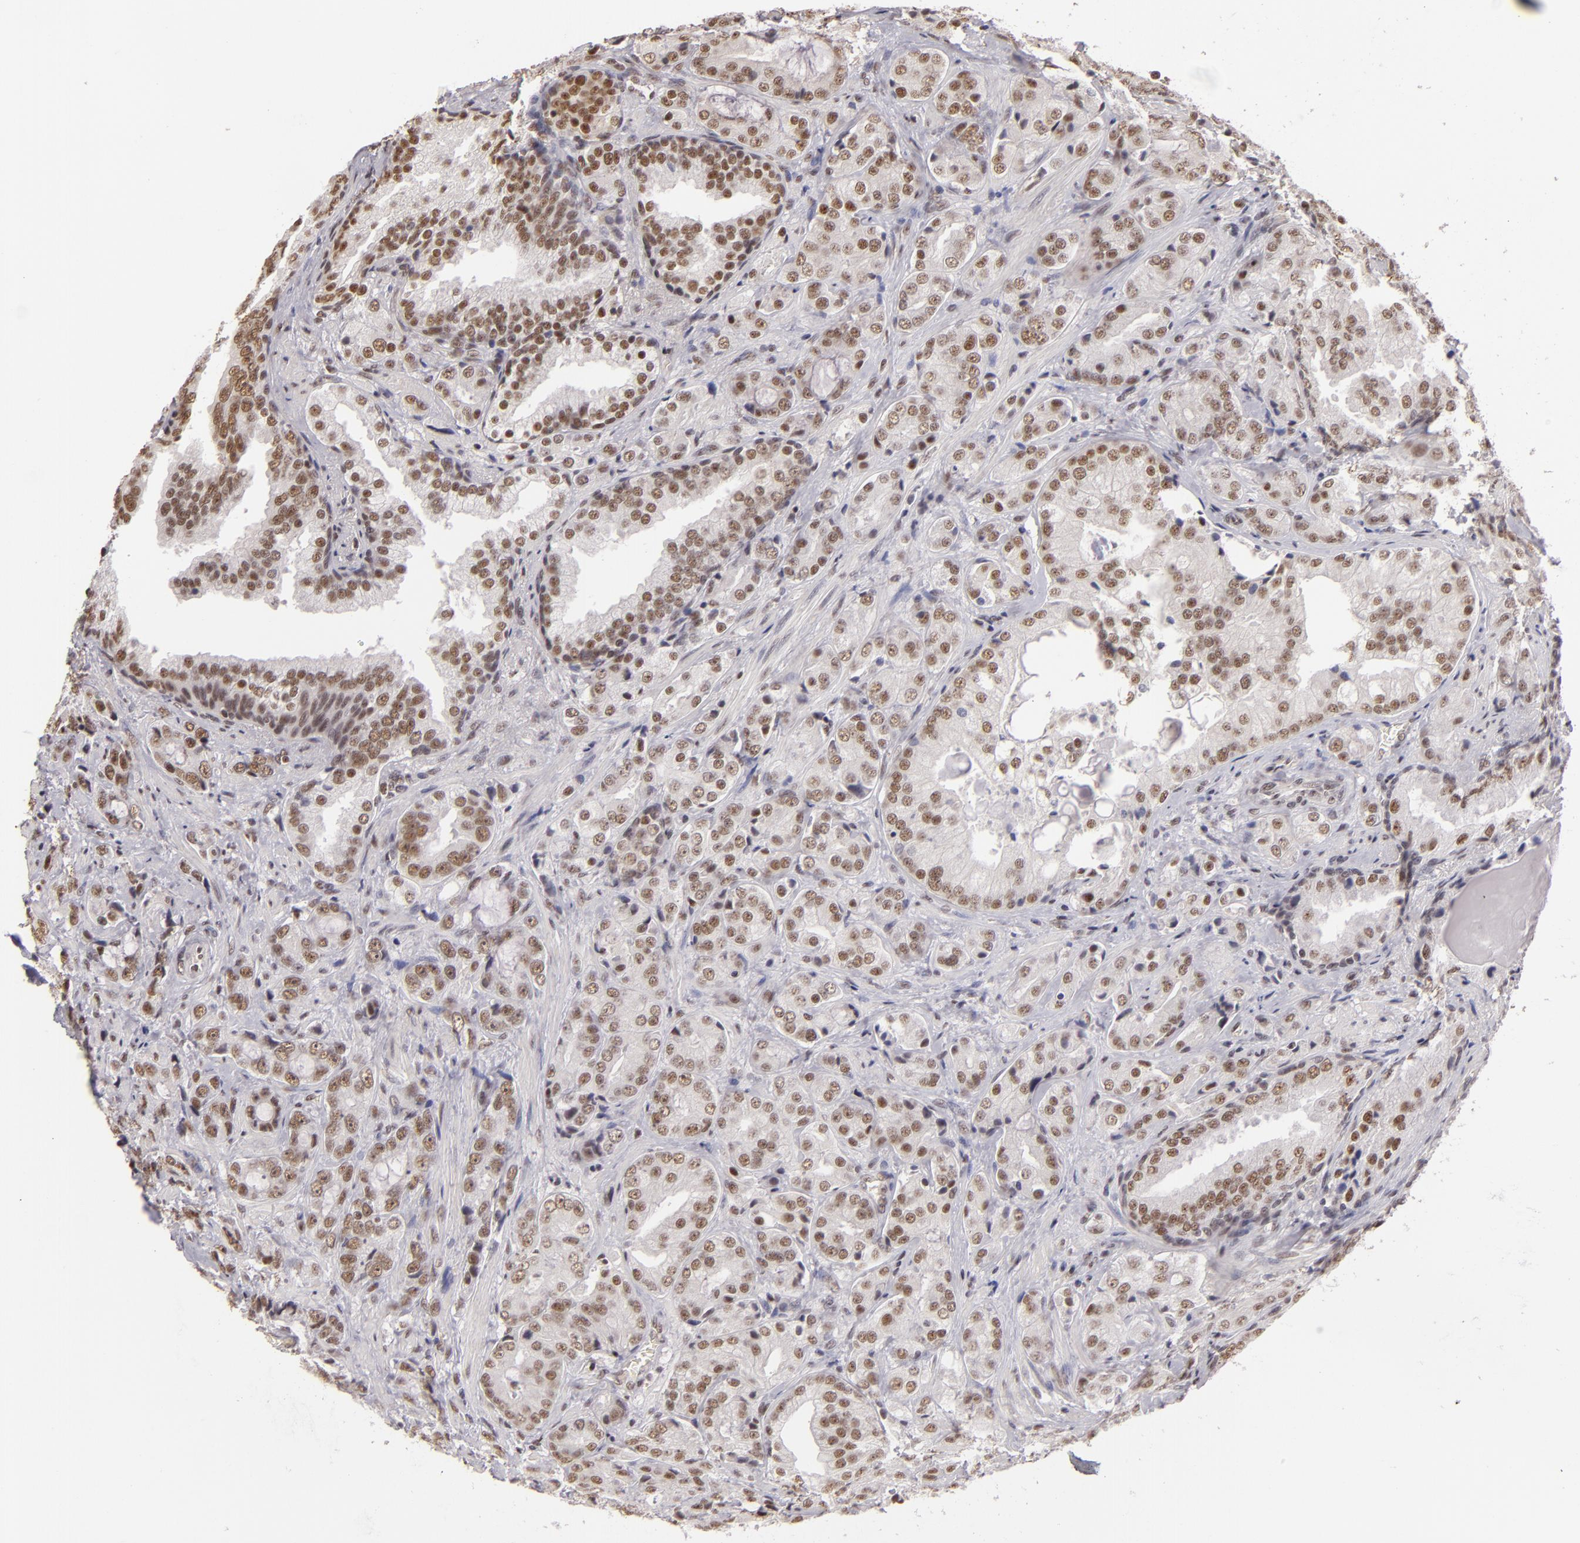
{"staining": {"intensity": "moderate", "quantity": ">75%", "location": "nuclear"}, "tissue": "prostate cancer", "cell_type": "Tumor cells", "image_type": "cancer", "snomed": [{"axis": "morphology", "description": "Adenocarcinoma, Medium grade"}, {"axis": "topography", "description": "Prostate"}], "caption": "IHC staining of prostate cancer (medium-grade adenocarcinoma), which shows medium levels of moderate nuclear expression in approximately >75% of tumor cells indicating moderate nuclear protein staining. The staining was performed using DAB (brown) for protein detection and nuclei were counterstained in hematoxylin (blue).", "gene": "INTS6", "patient": {"sex": "male", "age": 70}}